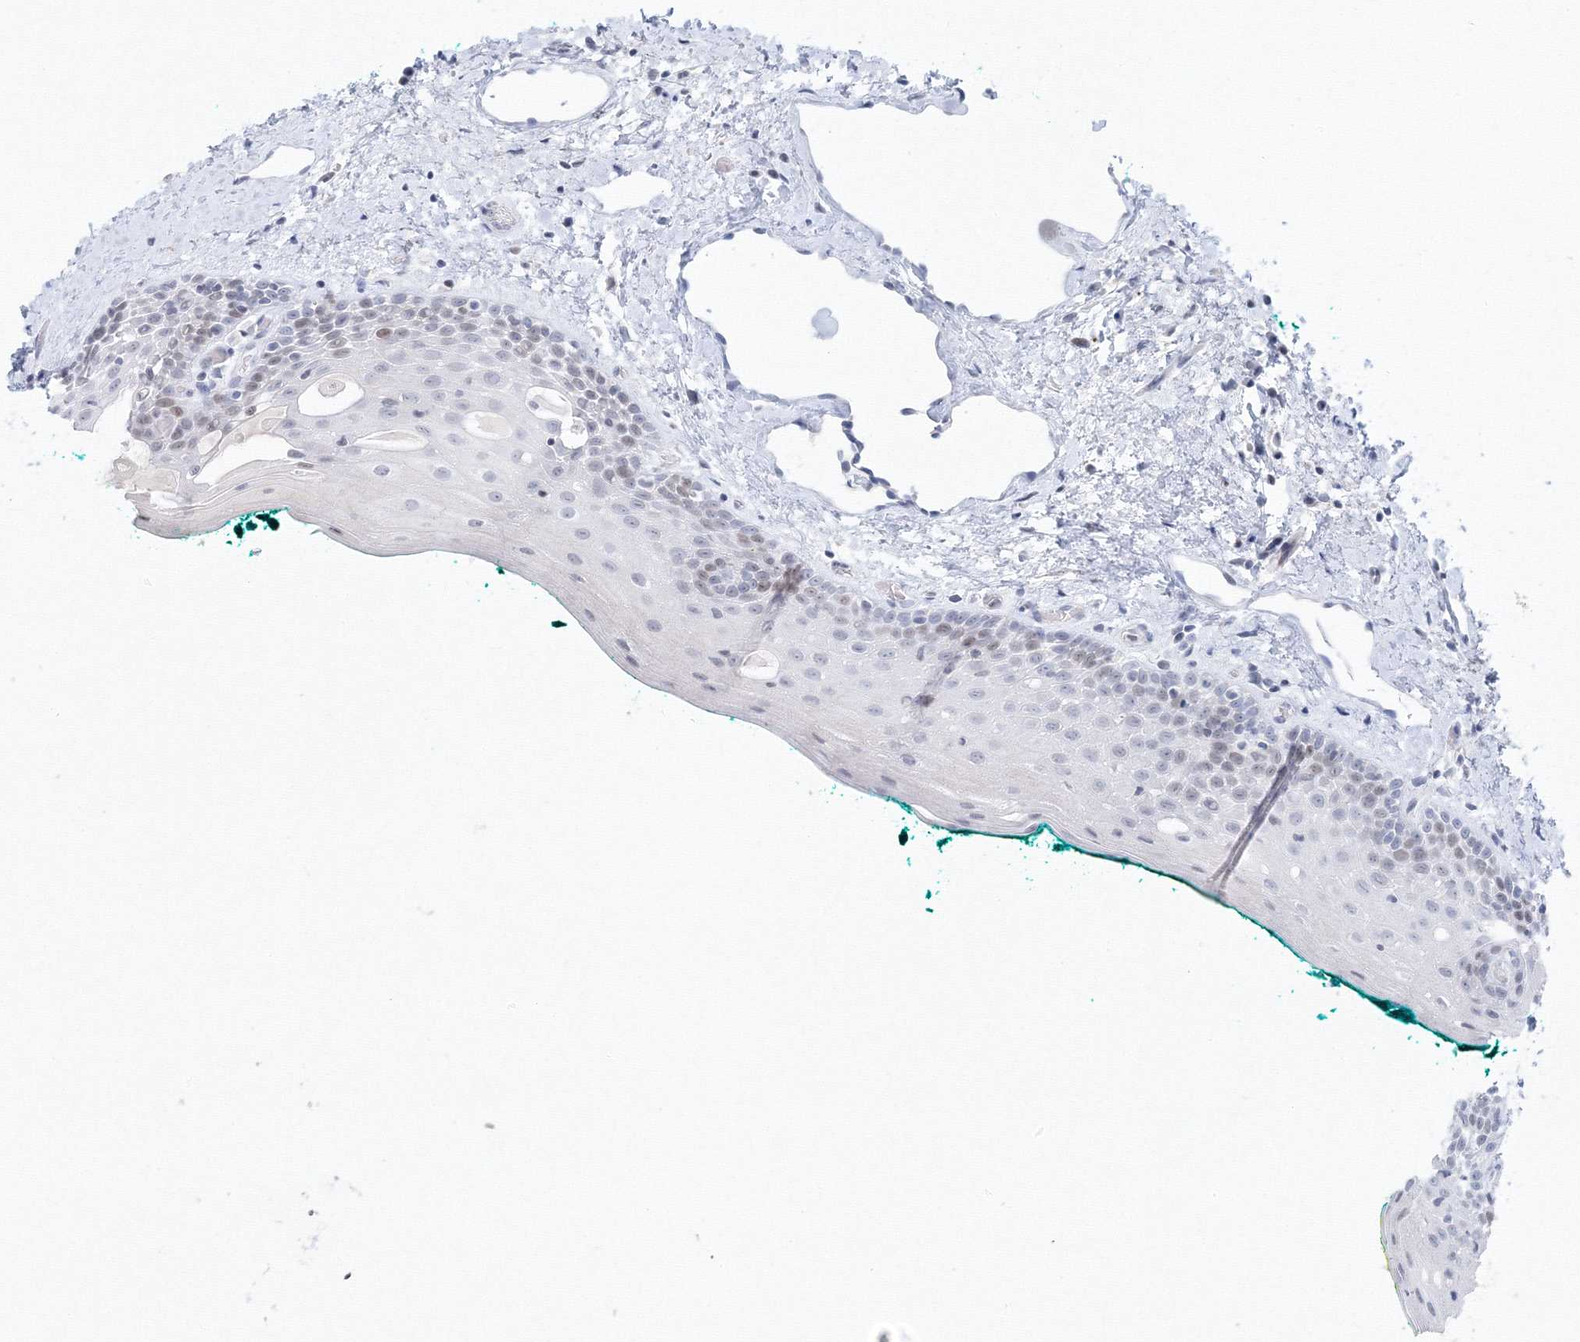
{"staining": {"intensity": "moderate", "quantity": "<25%", "location": "nuclear"}, "tissue": "oral mucosa", "cell_type": "Squamous epithelial cells", "image_type": "normal", "snomed": [{"axis": "morphology", "description": "Normal tissue, NOS"}, {"axis": "topography", "description": "Oral tissue"}], "caption": "Protein analysis of benign oral mucosa reveals moderate nuclear staining in approximately <25% of squamous epithelial cells. (IHC, brightfield microscopy, high magnification).", "gene": "KIF4A", "patient": {"sex": "female", "age": 70}}